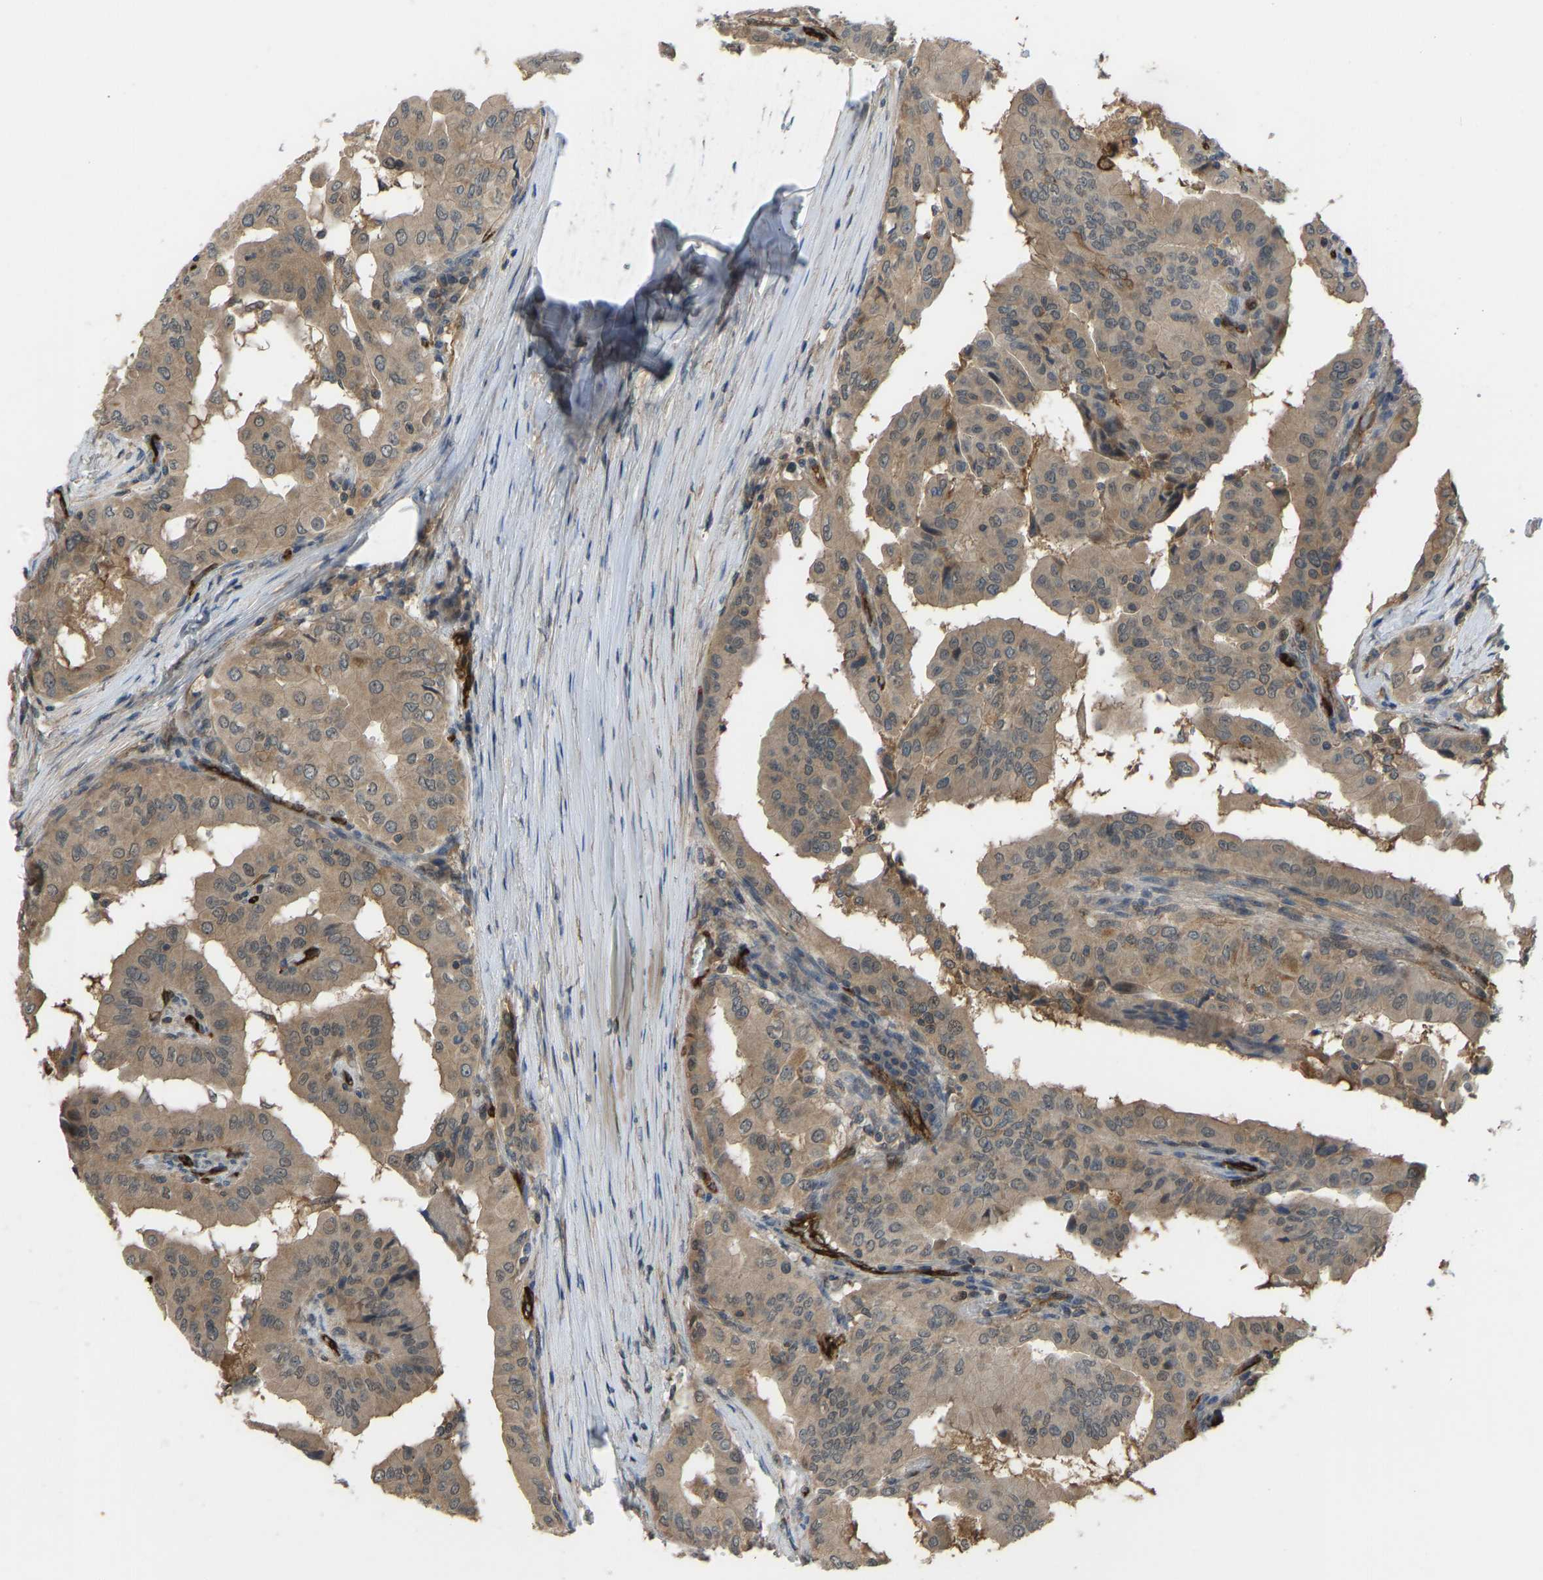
{"staining": {"intensity": "moderate", "quantity": ">75%", "location": "cytoplasmic/membranous"}, "tissue": "thyroid cancer", "cell_type": "Tumor cells", "image_type": "cancer", "snomed": [{"axis": "morphology", "description": "Papillary adenocarcinoma, NOS"}, {"axis": "topography", "description": "Thyroid gland"}], "caption": "An immunohistochemistry (IHC) histopathology image of neoplastic tissue is shown. Protein staining in brown labels moderate cytoplasmic/membranous positivity in thyroid cancer (papillary adenocarcinoma) within tumor cells.", "gene": "CCT8", "patient": {"sex": "male", "age": 33}}